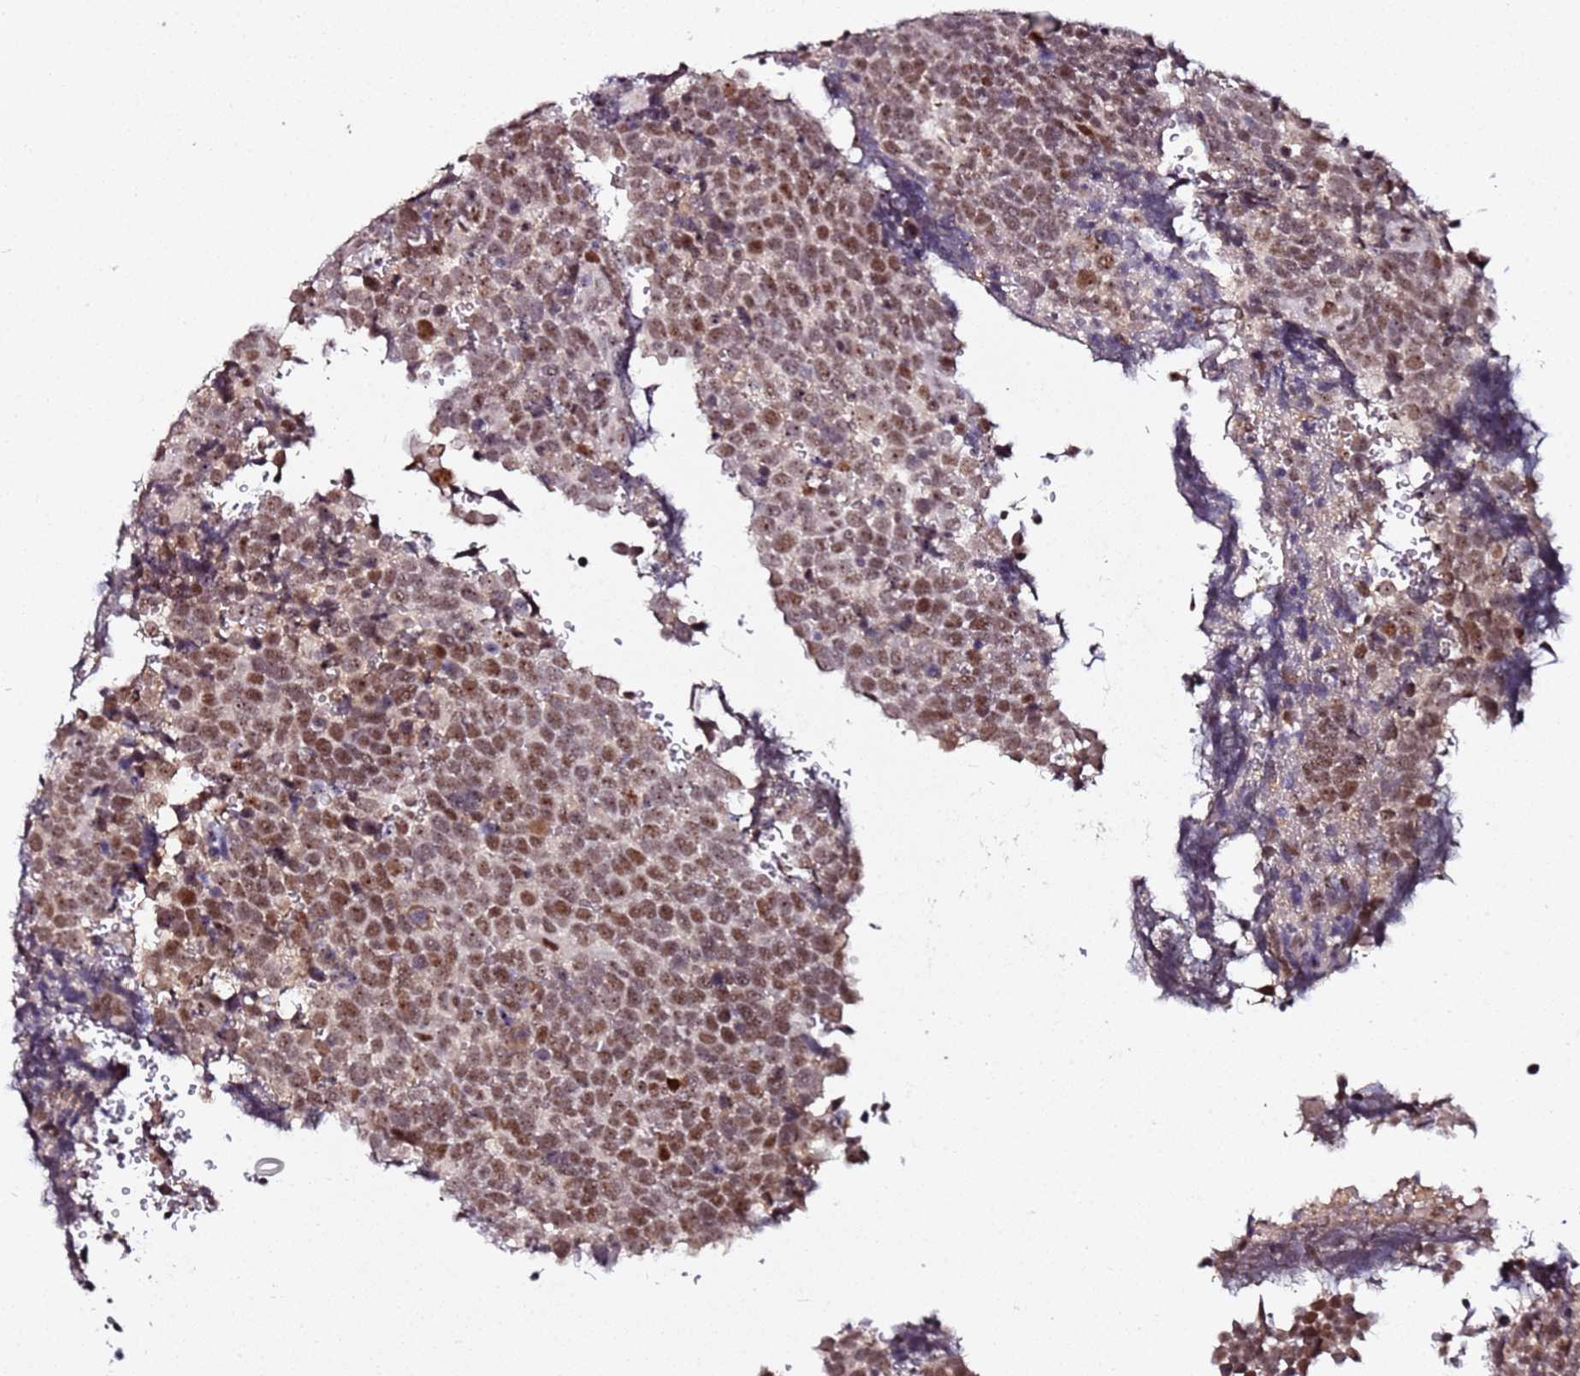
{"staining": {"intensity": "strong", "quantity": ">75%", "location": "nuclear"}, "tissue": "urothelial cancer", "cell_type": "Tumor cells", "image_type": "cancer", "snomed": [{"axis": "morphology", "description": "Urothelial carcinoma, High grade"}, {"axis": "topography", "description": "Urinary bladder"}], "caption": "Protein expression analysis of urothelial carcinoma (high-grade) reveals strong nuclear positivity in about >75% of tumor cells.", "gene": "FCF1", "patient": {"sex": "female", "age": 82}}